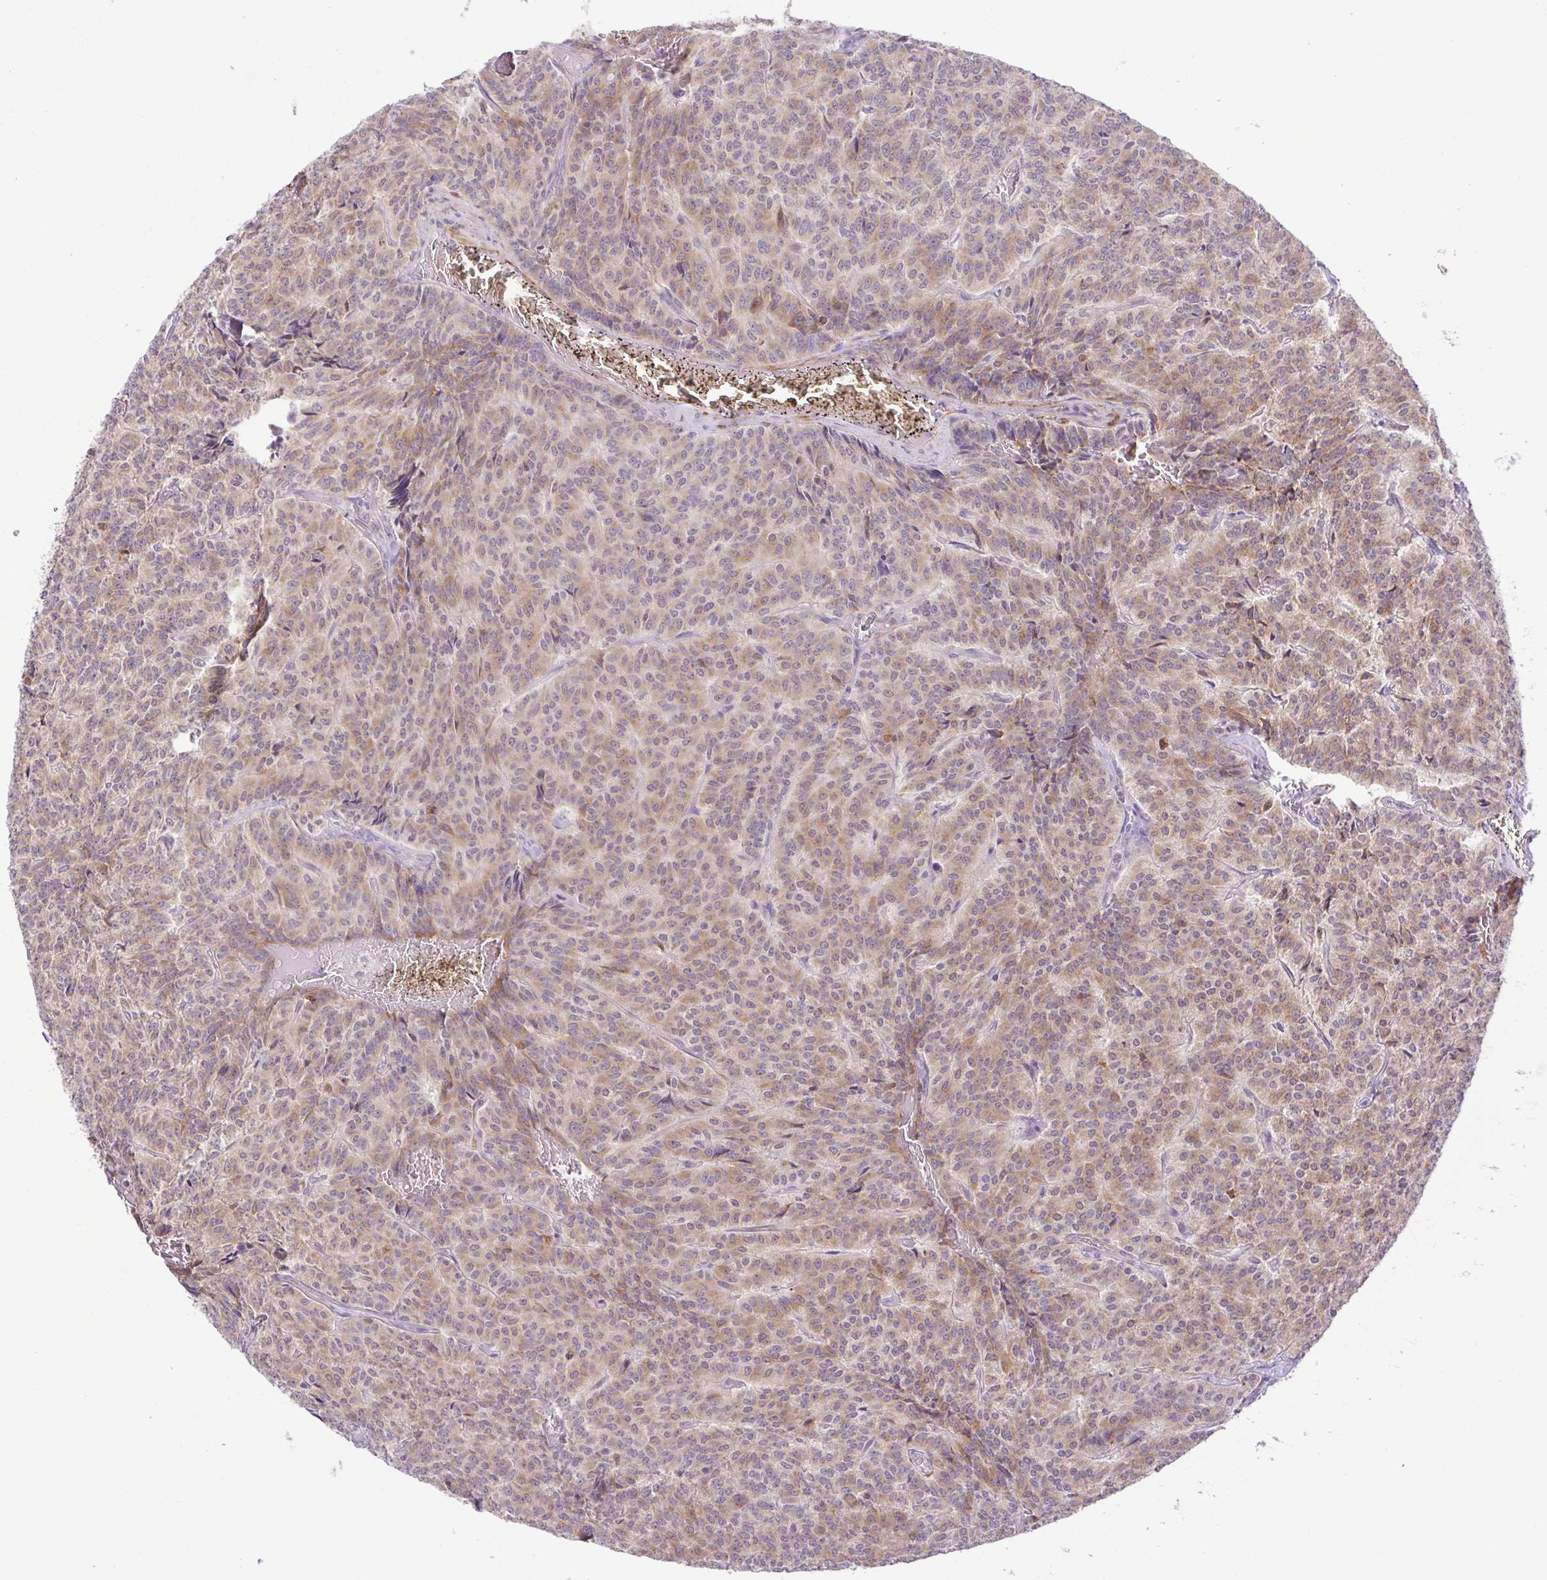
{"staining": {"intensity": "weak", "quantity": ">75%", "location": "cytoplasmic/membranous"}, "tissue": "carcinoid", "cell_type": "Tumor cells", "image_type": "cancer", "snomed": [{"axis": "morphology", "description": "Carcinoid, malignant, NOS"}, {"axis": "topography", "description": "Lung"}], "caption": "Carcinoid (malignant) stained with a protein marker exhibits weak staining in tumor cells.", "gene": "RSL24D1", "patient": {"sex": "male", "age": 70}}